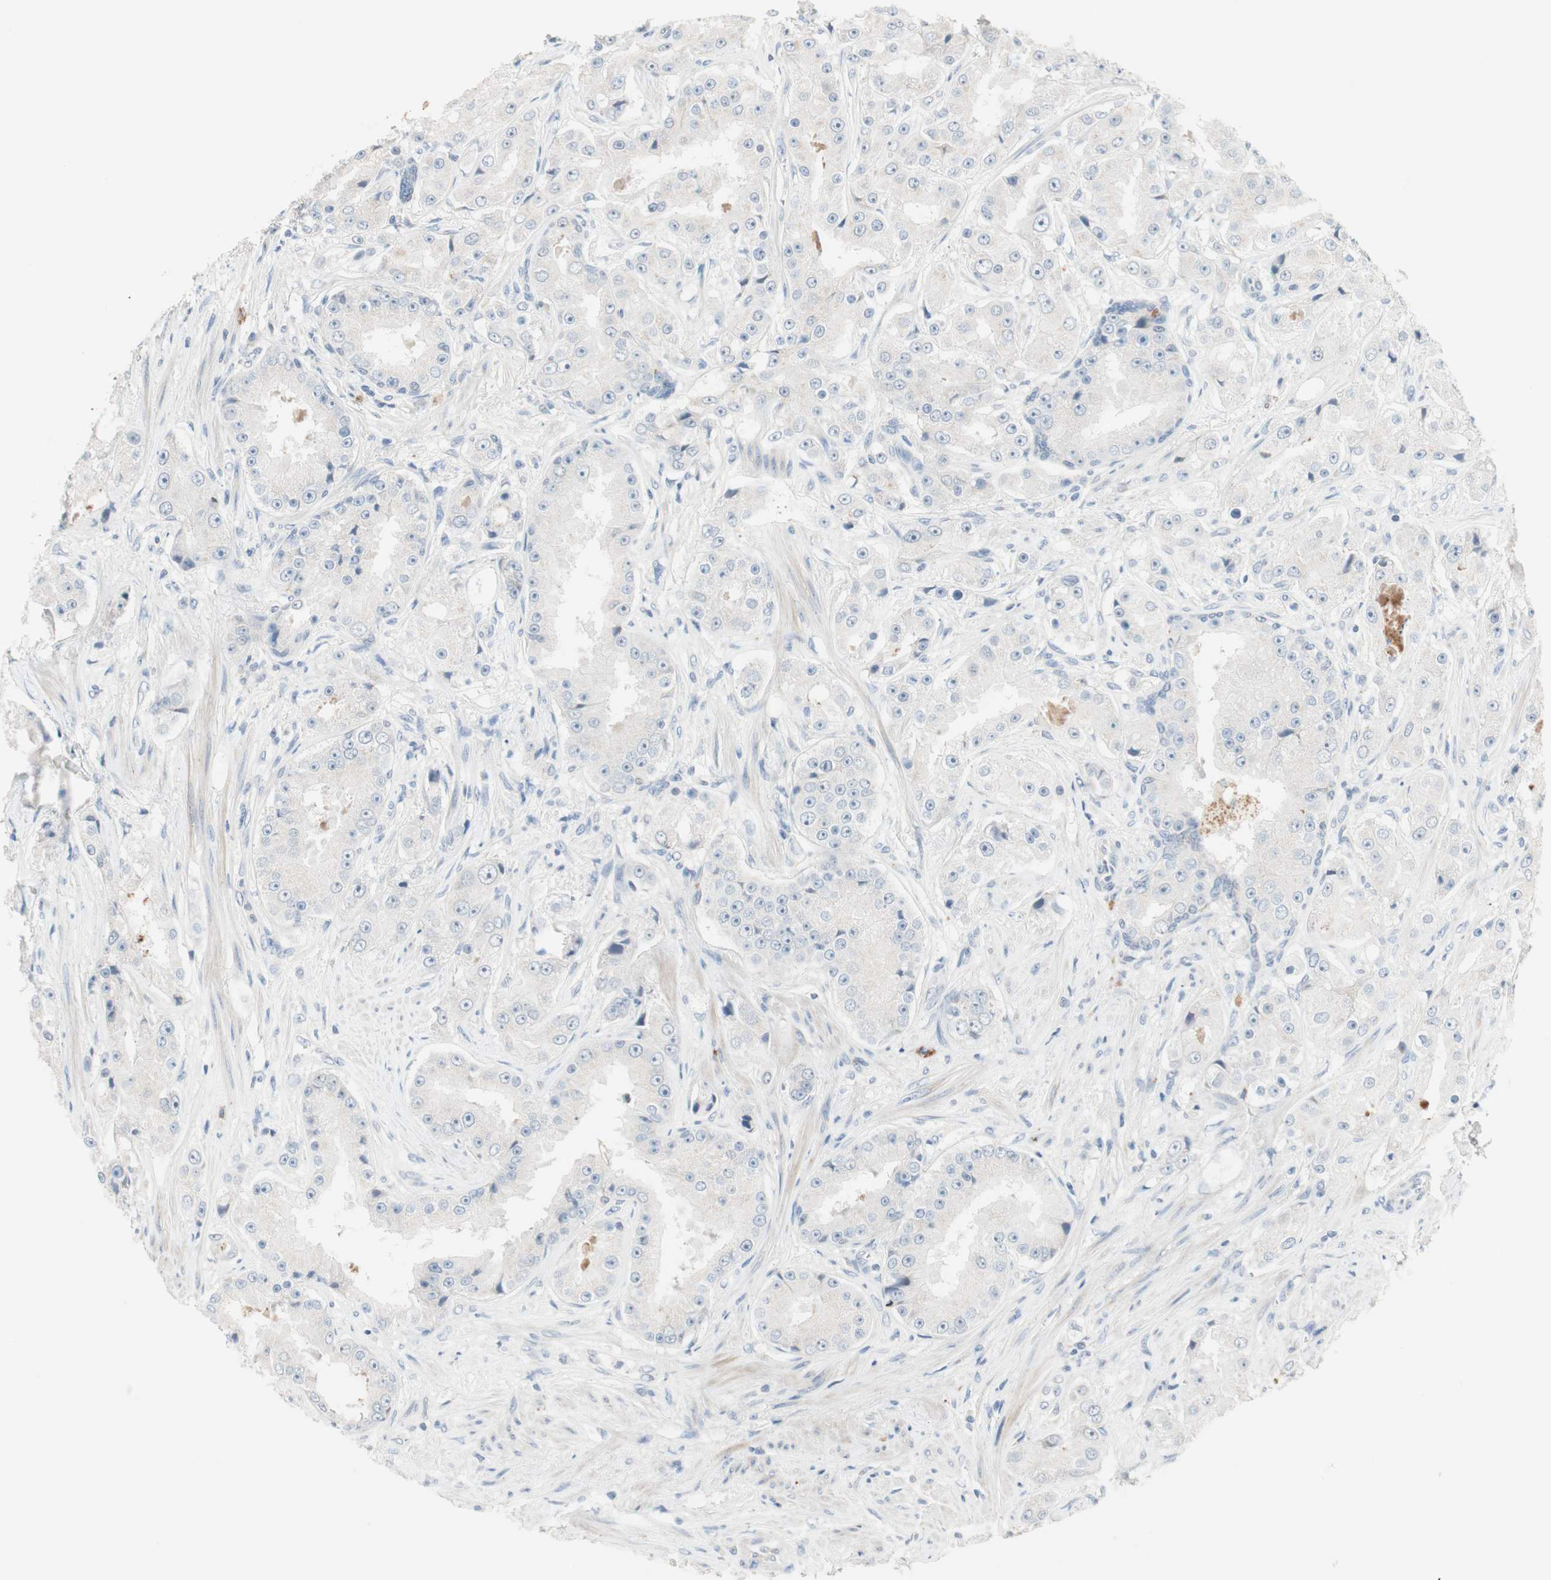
{"staining": {"intensity": "negative", "quantity": "none", "location": "none"}, "tissue": "prostate cancer", "cell_type": "Tumor cells", "image_type": "cancer", "snomed": [{"axis": "morphology", "description": "Adenocarcinoma, High grade"}, {"axis": "topography", "description": "Prostate"}], "caption": "Prostate cancer stained for a protein using IHC reveals no staining tumor cells.", "gene": "PDZK1", "patient": {"sex": "male", "age": 73}}